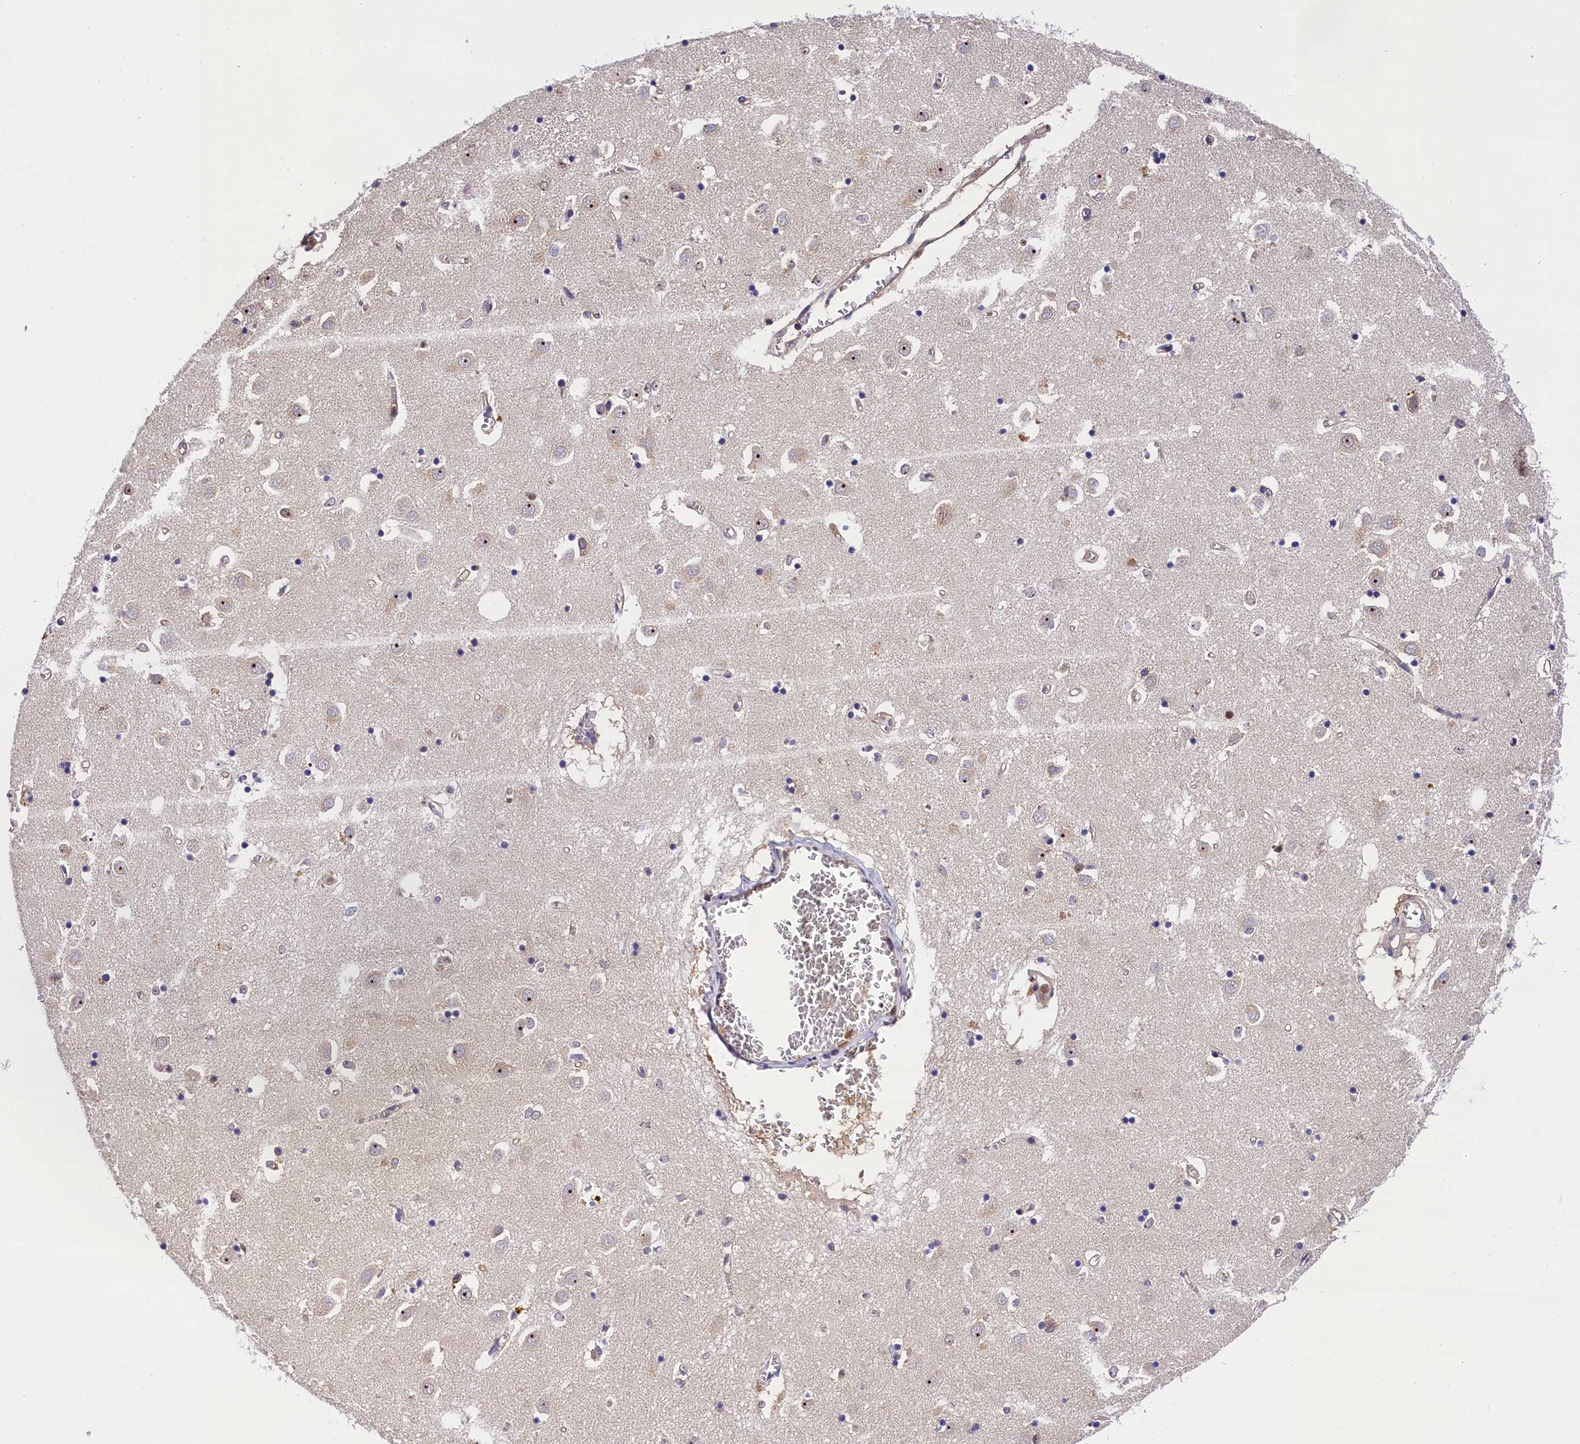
{"staining": {"intensity": "weak", "quantity": "<25%", "location": "nuclear"}, "tissue": "caudate", "cell_type": "Glial cells", "image_type": "normal", "snomed": [{"axis": "morphology", "description": "Normal tissue, NOS"}, {"axis": "topography", "description": "Lateral ventricle wall"}], "caption": "A micrograph of human caudate is negative for staining in glial cells.", "gene": "EIF6", "patient": {"sex": "male", "age": 70}}